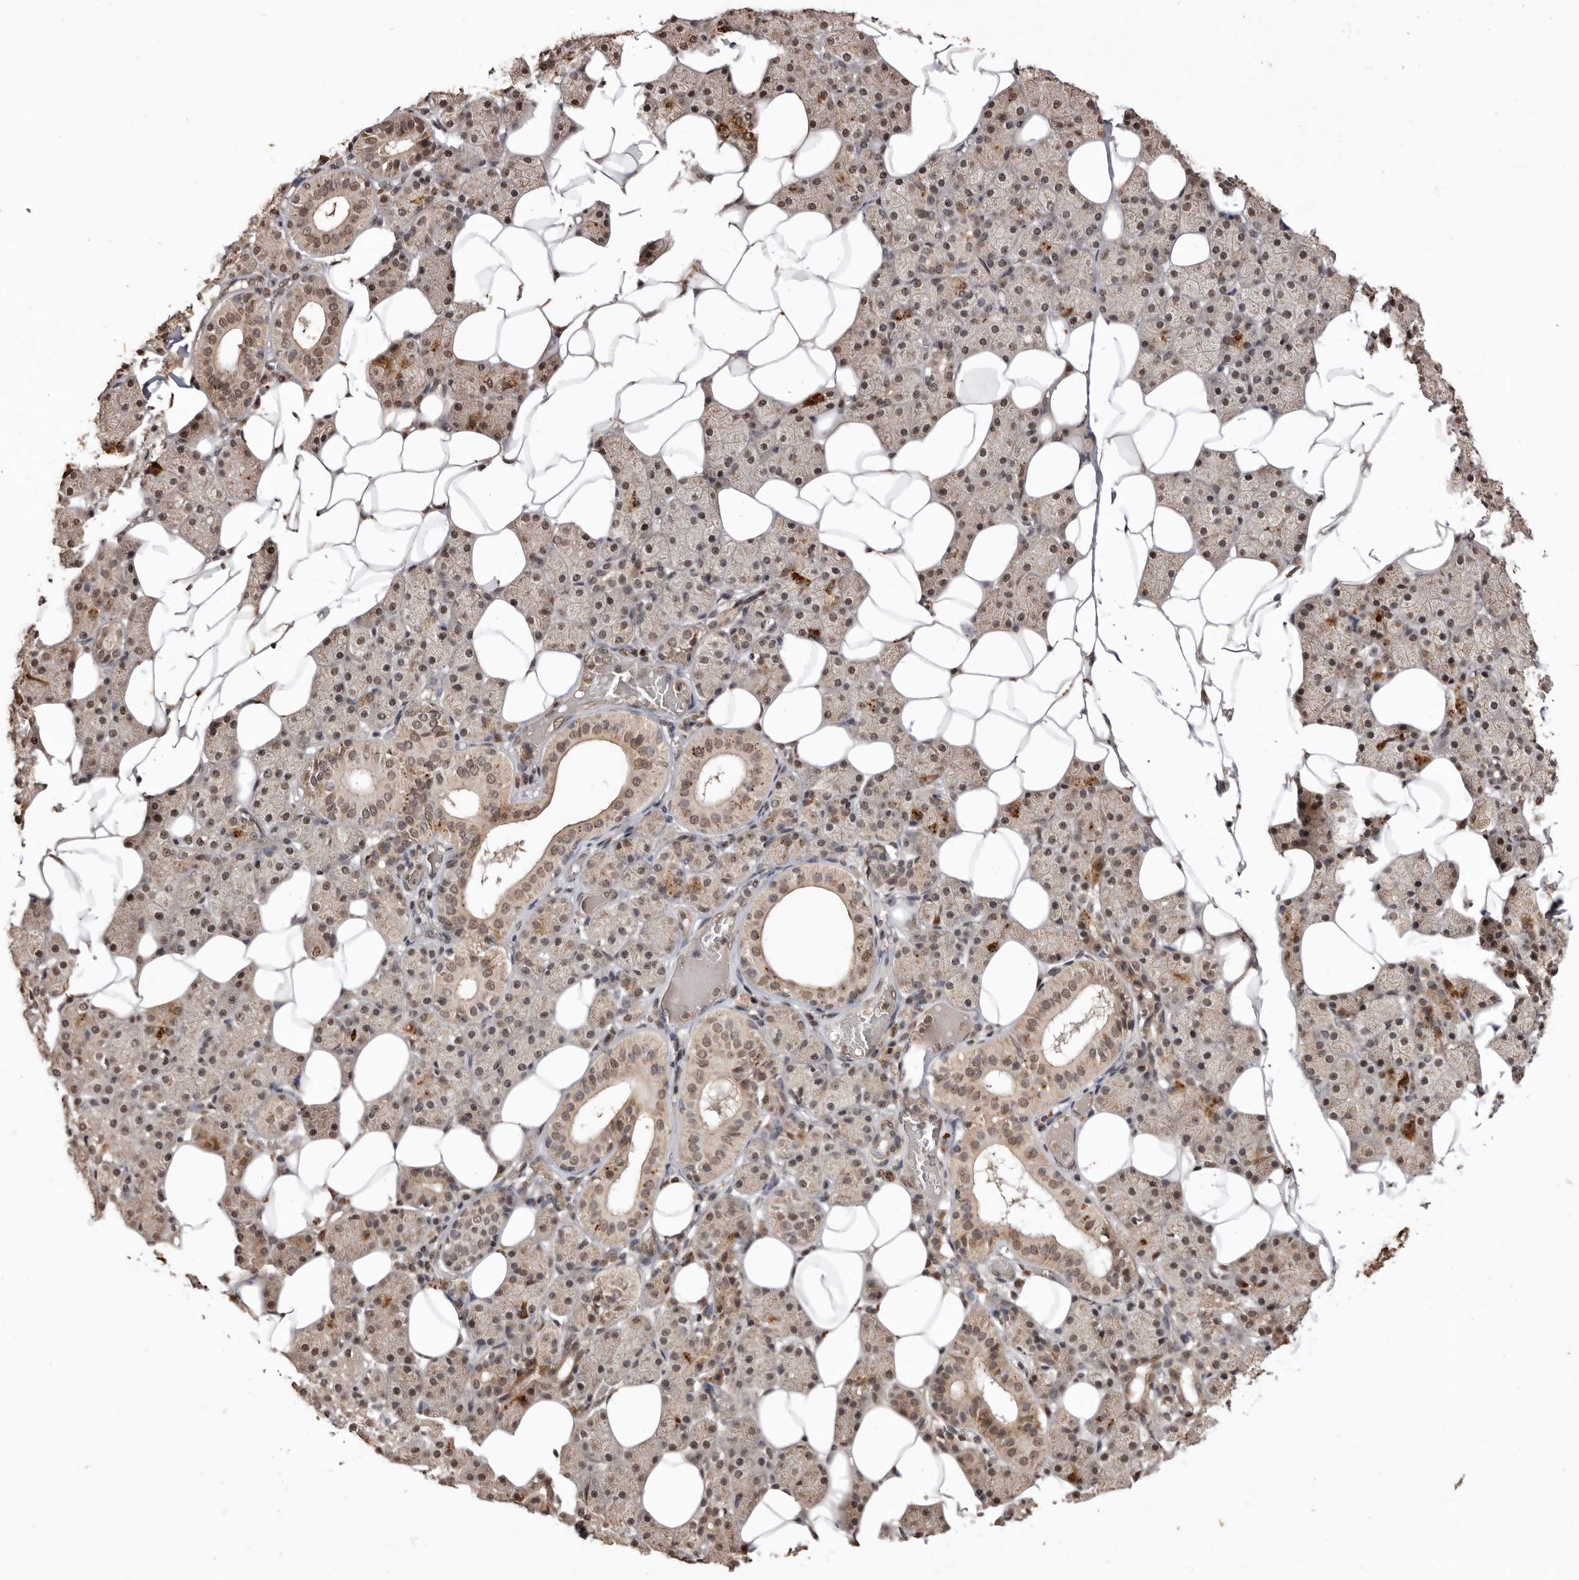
{"staining": {"intensity": "moderate", "quantity": "25%-75%", "location": "cytoplasmic/membranous"}, "tissue": "salivary gland", "cell_type": "Glandular cells", "image_type": "normal", "snomed": [{"axis": "morphology", "description": "Normal tissue, NOS"}, {"axis": "topography", "description": "Salivary gland"}], "caption": "An immunohistochemistry image of benign tissue is shown. Protein staining in brown highlights moderate cytoplasmic/membranous positivity in salivary gland within glandular cells.", "gene": "NOTCH1", "patient": {"sex": "female", "age": 33}}